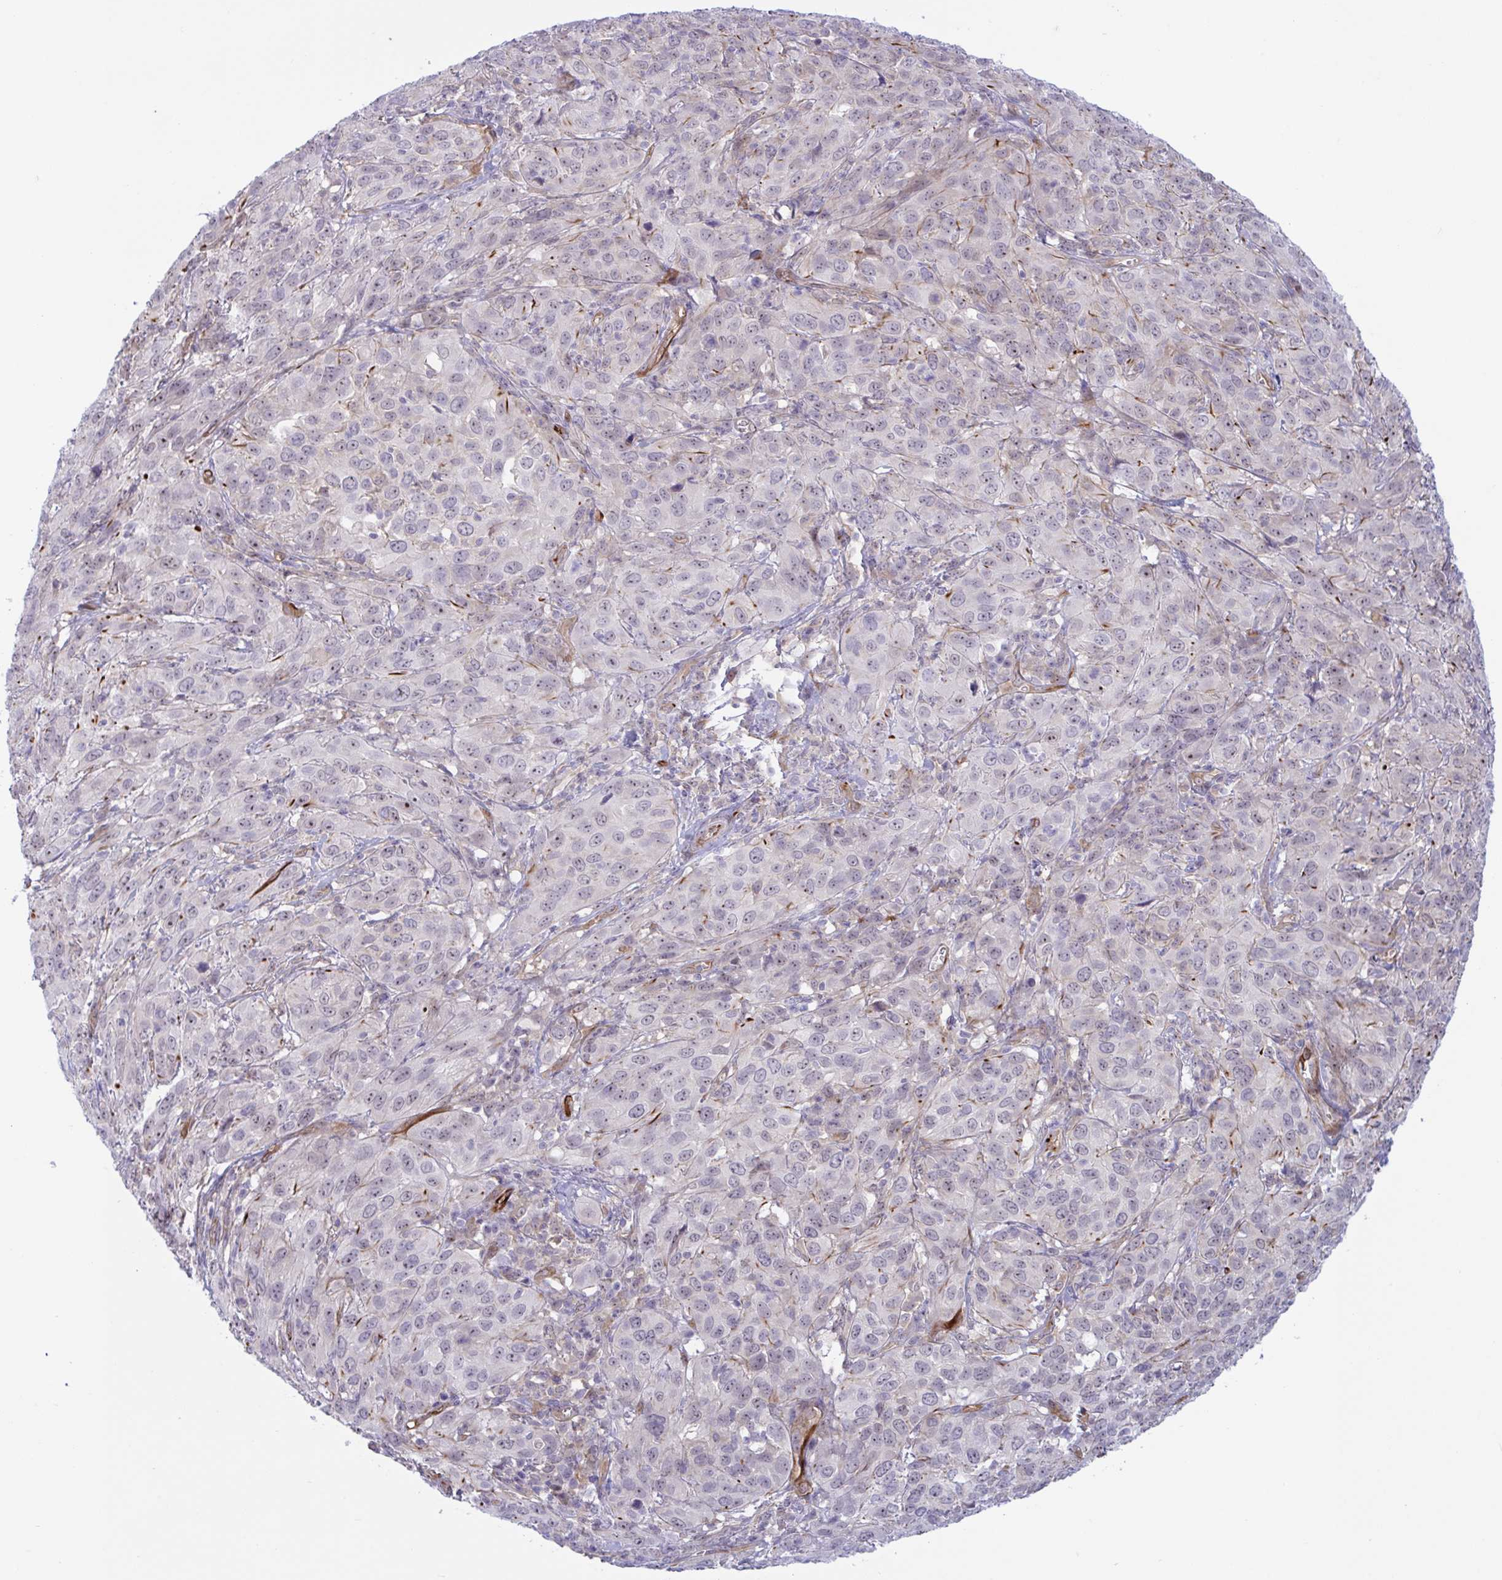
{"staining": {"intensity": "moderate", "quantity": "<25%", "location": "cytoplasmic/membranous"}, "tissue": "cervical cancer", "cell_type": "Tumor cells", "image_type": "cancer", "snomed": [{"axis": "morphology", "description": "Normal tissue, NOS"}, {"axis": "morphology", "description": "Squamous cell carcinoma, NOS"}, {"axis": "topography", "description": "Cervix"}], "caption": "Cervical squamous cell carcinoma stained with a protein marker demonstrates moderate staining in tumor cells.", "gene": "PRRT4", "patient": {"sex": "female", "age": 51}}